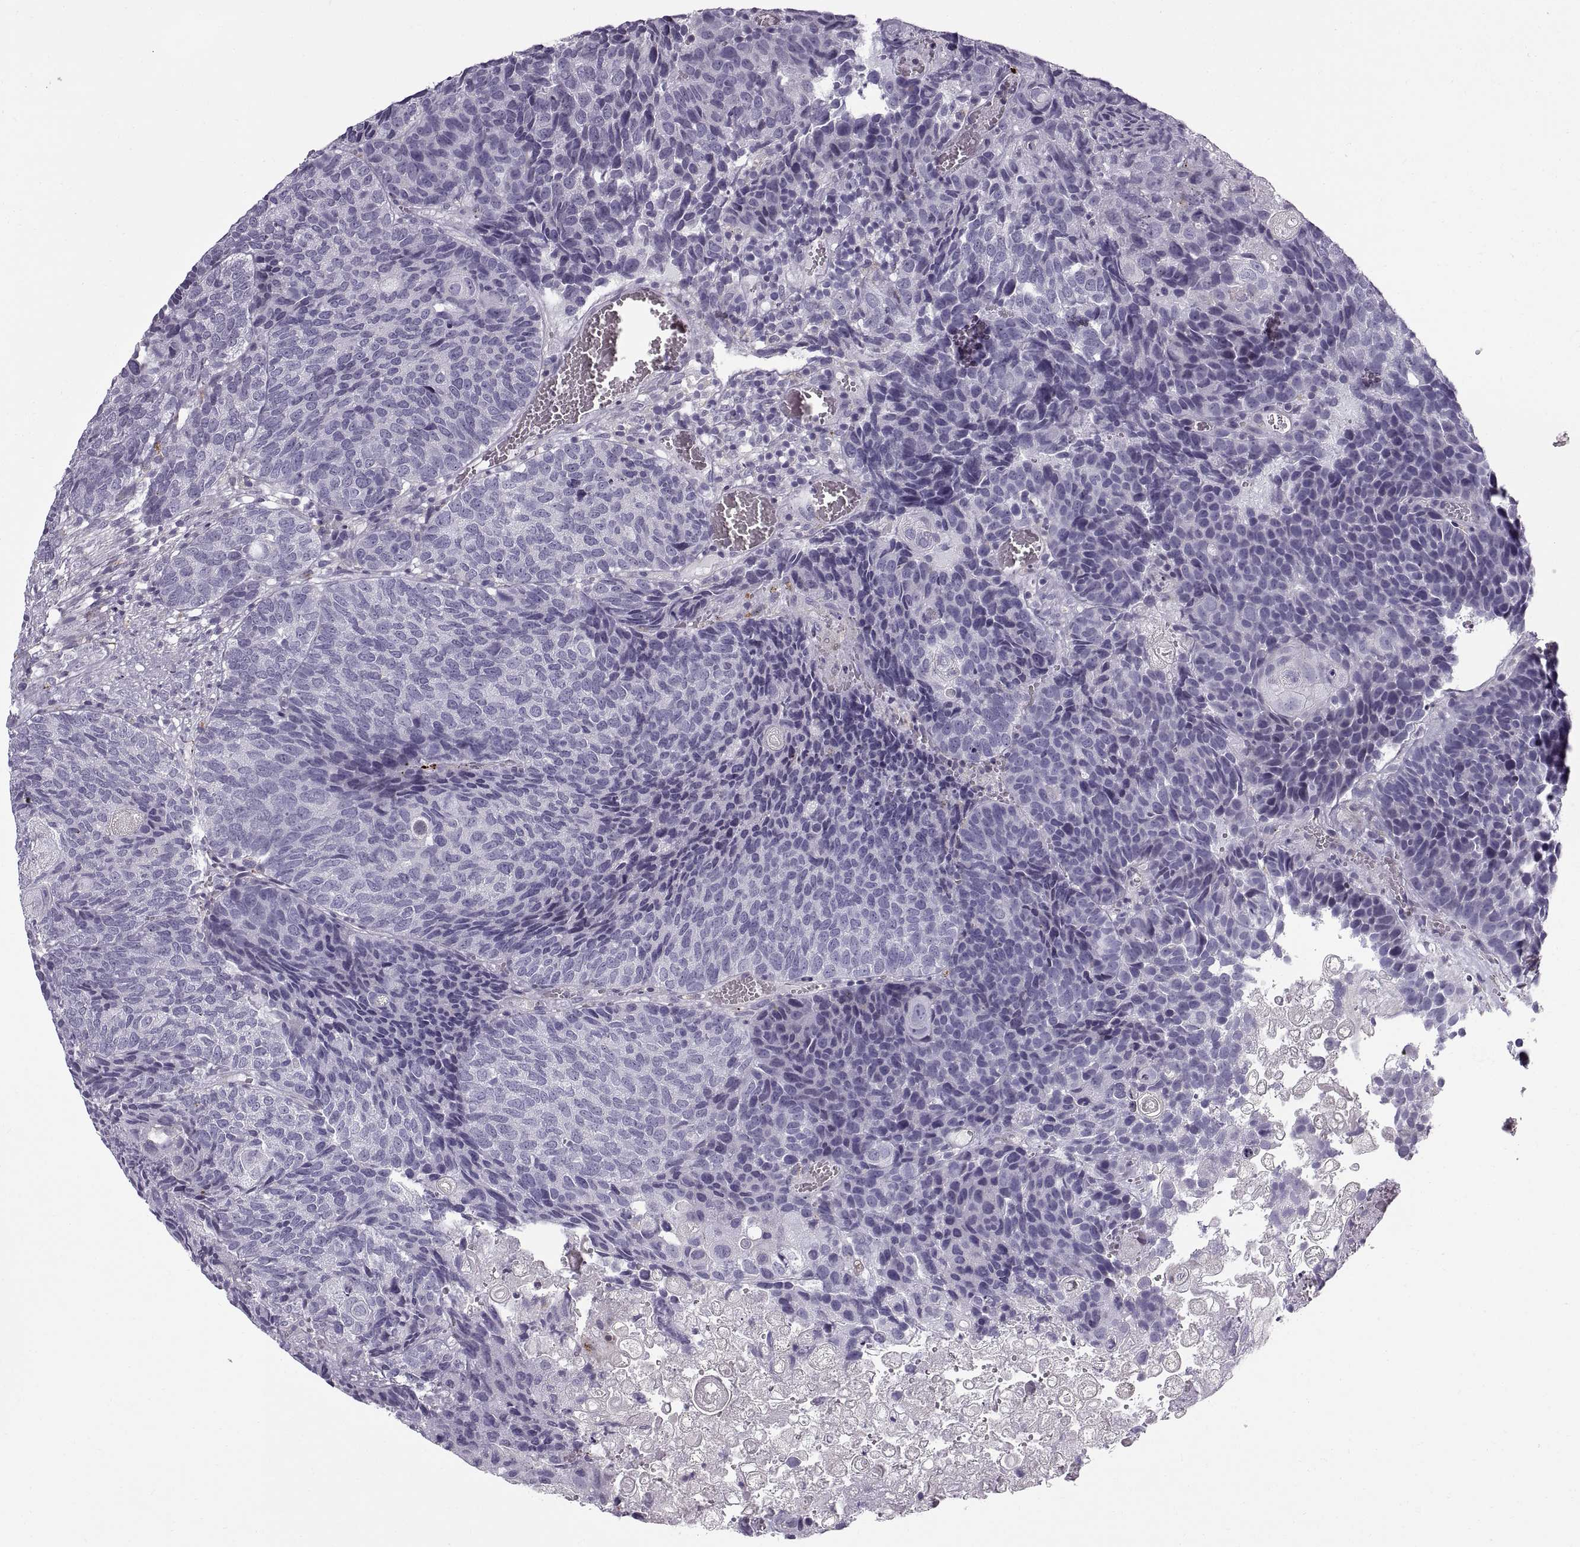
{"staining": {"intensity": "negative", "quantity": "none", "location": "none"}, "tissue": "urothelial cancer", "cell_type": "Tumor cells", "image_type": "cancer", "snomed": [{"axis": "morphology", "description": "Urothelial carcinoma, Low grade"}, {"axis": "topography", "description": "Urinary bladder"}], "caption": "Immunohistochemistry (IHC) micrograph of human low-grade urothelial carcinoma stained for a protein (brown), which shows no expression in tumor cells.", "gene": "CALCR", "patient": {"sex": "female", "age": 62}}